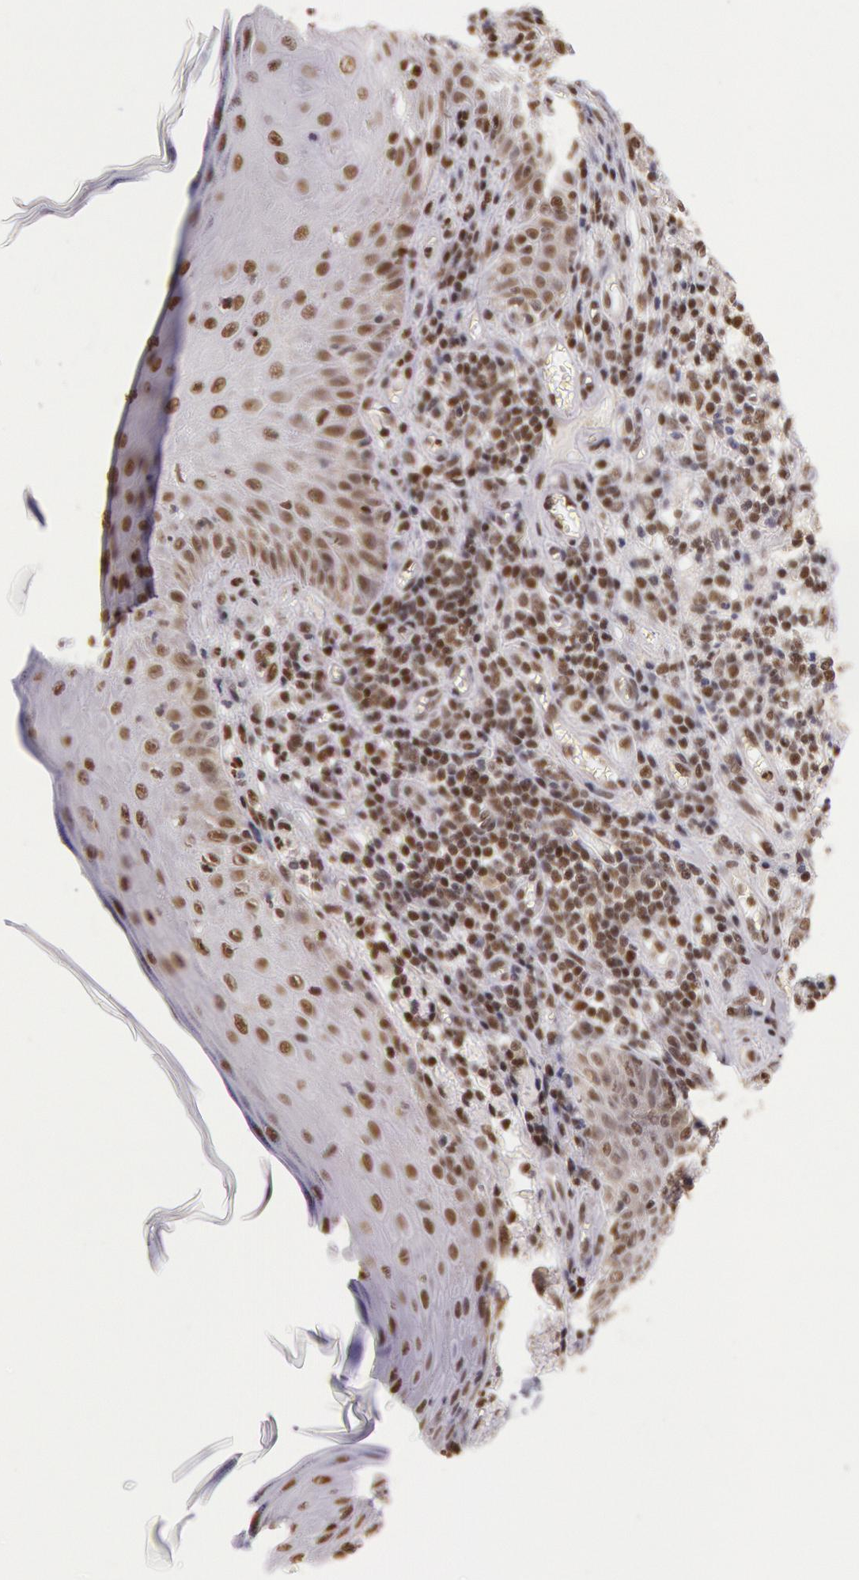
{"staining": {"intensity": "strong", "quantity": ">75%", "location": "nuclear"}, "tissue": "melanoma", "cell_type": "Tumor cells", "image_type": "cancer", "snomed": [{"axis": "morphology", "description": "Malignant melanoma, NOS"}, {"axis": "topography", "description": "Skin"}], "caption": "The immunohistochemical stain labels strong nuclear staining in tumor cells of malignant melanoma tissue.", "gene": "ESS2", "patient": {"sex": "female", "age": 49}}